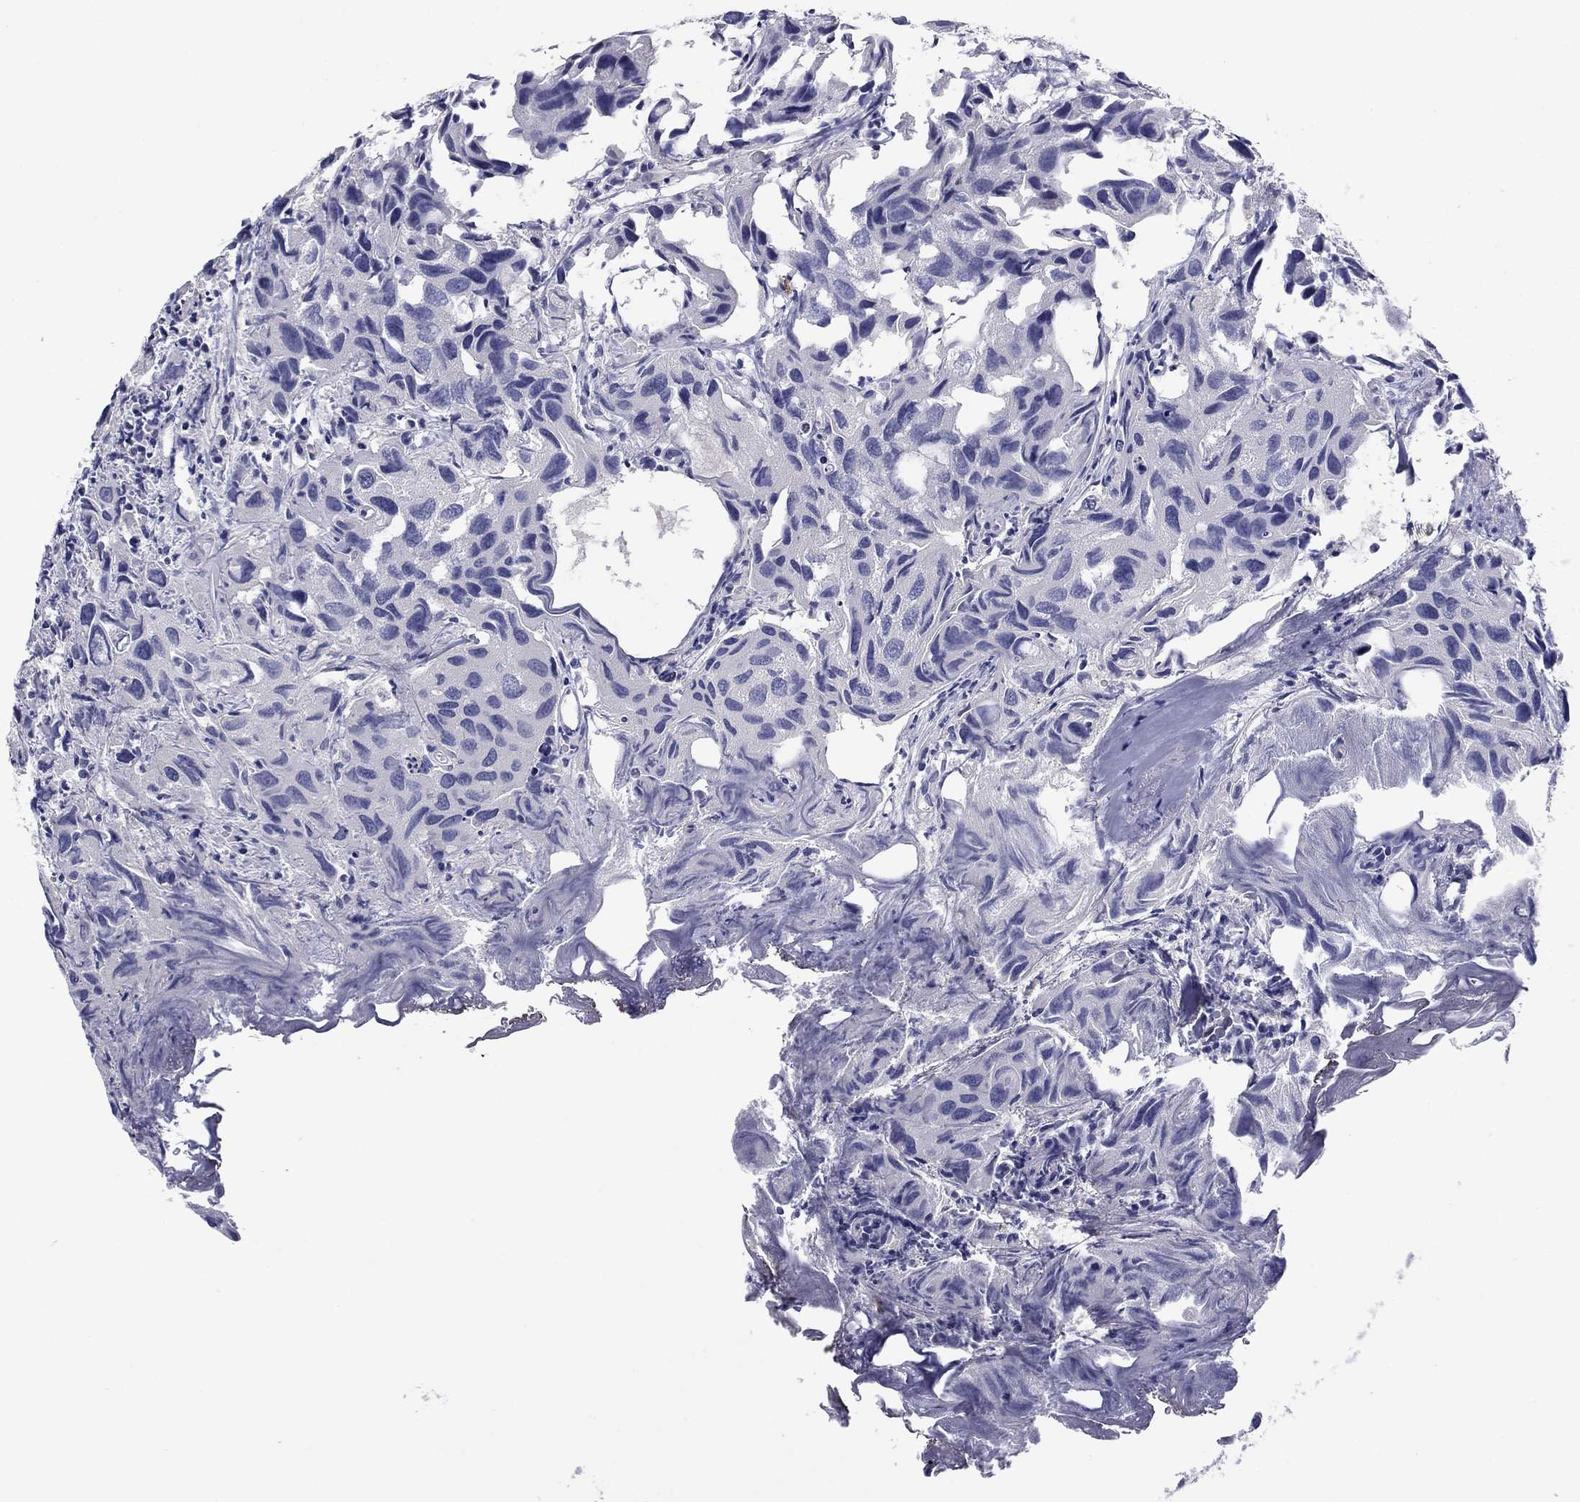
{"staining": {"intensity": "negative", "quantity": "none", "location": "none"}, "tissue": "urothelial cancer", "cell_type": "Tumor cells", "image_type": "cancer", "snomed": [{"axis": "morphology", "description": "Urothelial carcinoma, High grade"}, {"axis": "topography", "description": "Urinary bladder"}], "caption": "Urothelial cancer stained for a protein using IHC demonstrates no staining tumor cells.", "gene": "HAO1", "patient": {"sex": "male", "age": 79}}